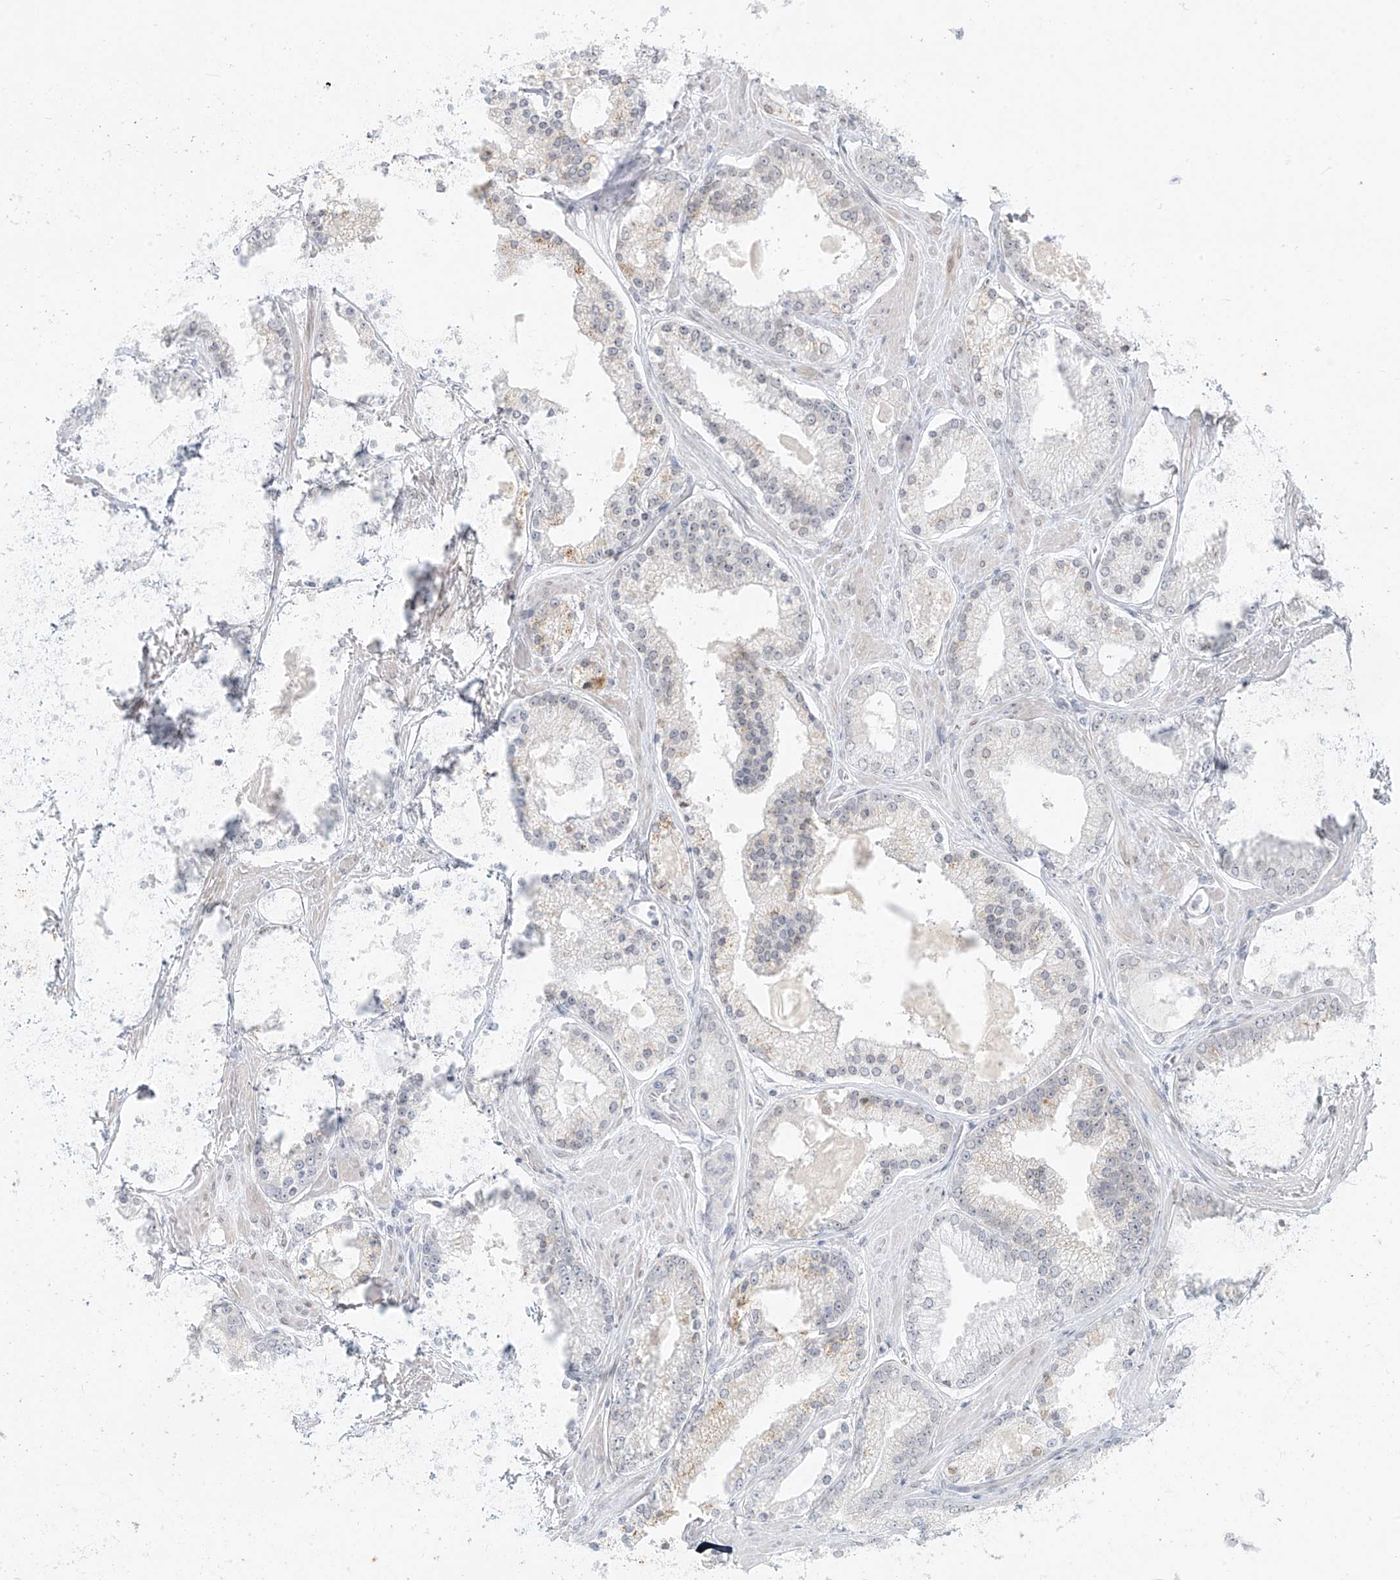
{"staining": {"intensity": "negative", "quantity": "none", "location": "none"}, "tissue": "prostate cancer", "cell_type": "Tumor cells", "image_type": "cancer", "snomed": [{"axis": "morphology", "description": "Adenocarcinoma, Low grade"}, {"axis": "topography", "description": "Prostate"}], "caption": "IHC micrograph of human prostate cancer (adenocarcinoma (low-grade)) stained for a protein (brown), which demonstrates no expression in tumor cells. (Stains: DAB IHC with hematoxylin counter stain, Microscopy: brightfield microscopy at high magnification).", "gene": "OSBPL7", "patient": {"sex": "male", "age": 54}}